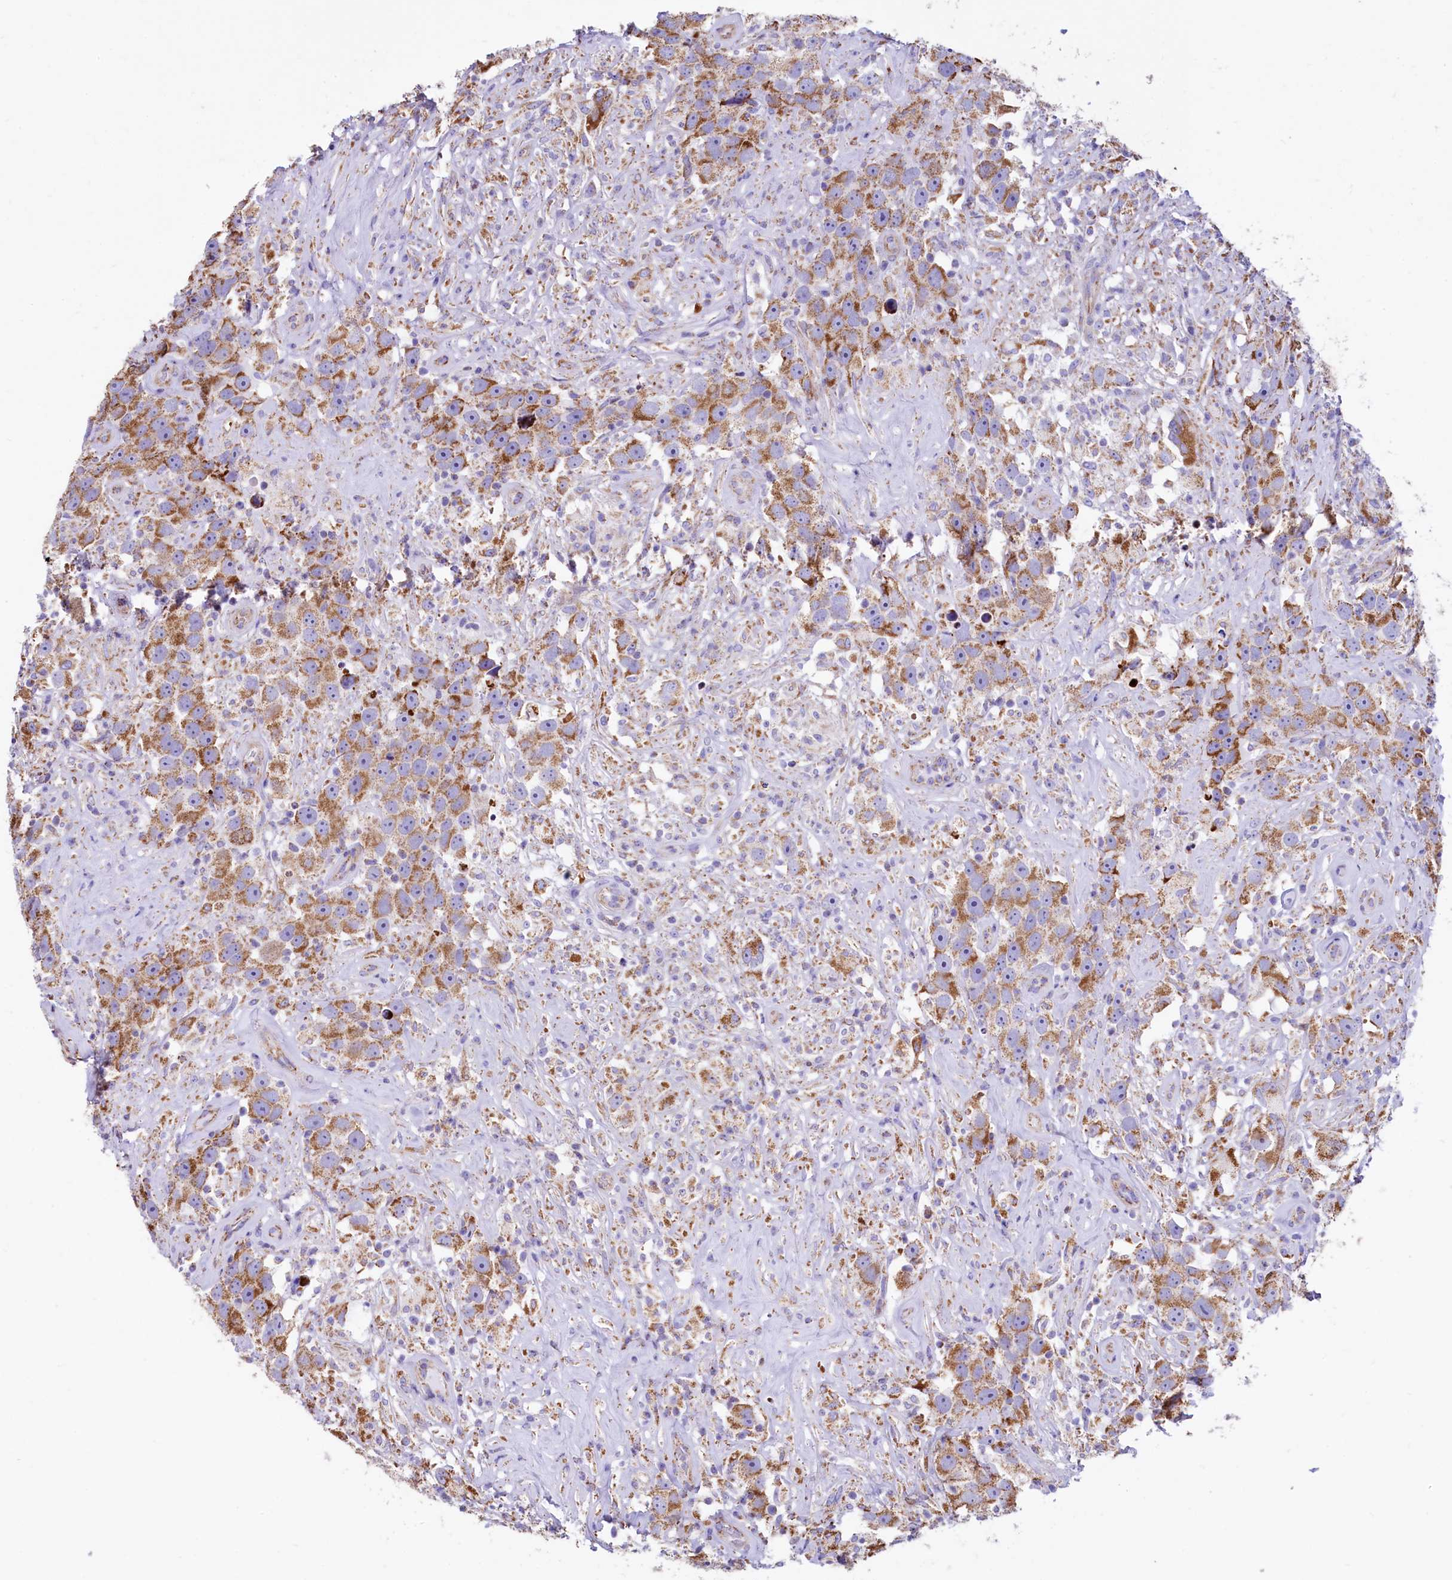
{"staining": {"intensity": "moderate", "quantity": ">75%", "location": "cytoplasmic/membranous"}, "tissue": "testis cancer", "cell_type": "Tumor cells", "image_type": "cancer", "snomed": [{"axis": "morphology", "description": "Seminoma, NOS"}, {"axis": "topography", "description": "Testis"}], "caption": "Moderate cytoplasmic/membranous staining for a protein is present in about >75% of tumor cells of testis seminoma using immunohistochemistry.", "gene": "VWCE", "patient": {"sex": "male", "age": 49}}